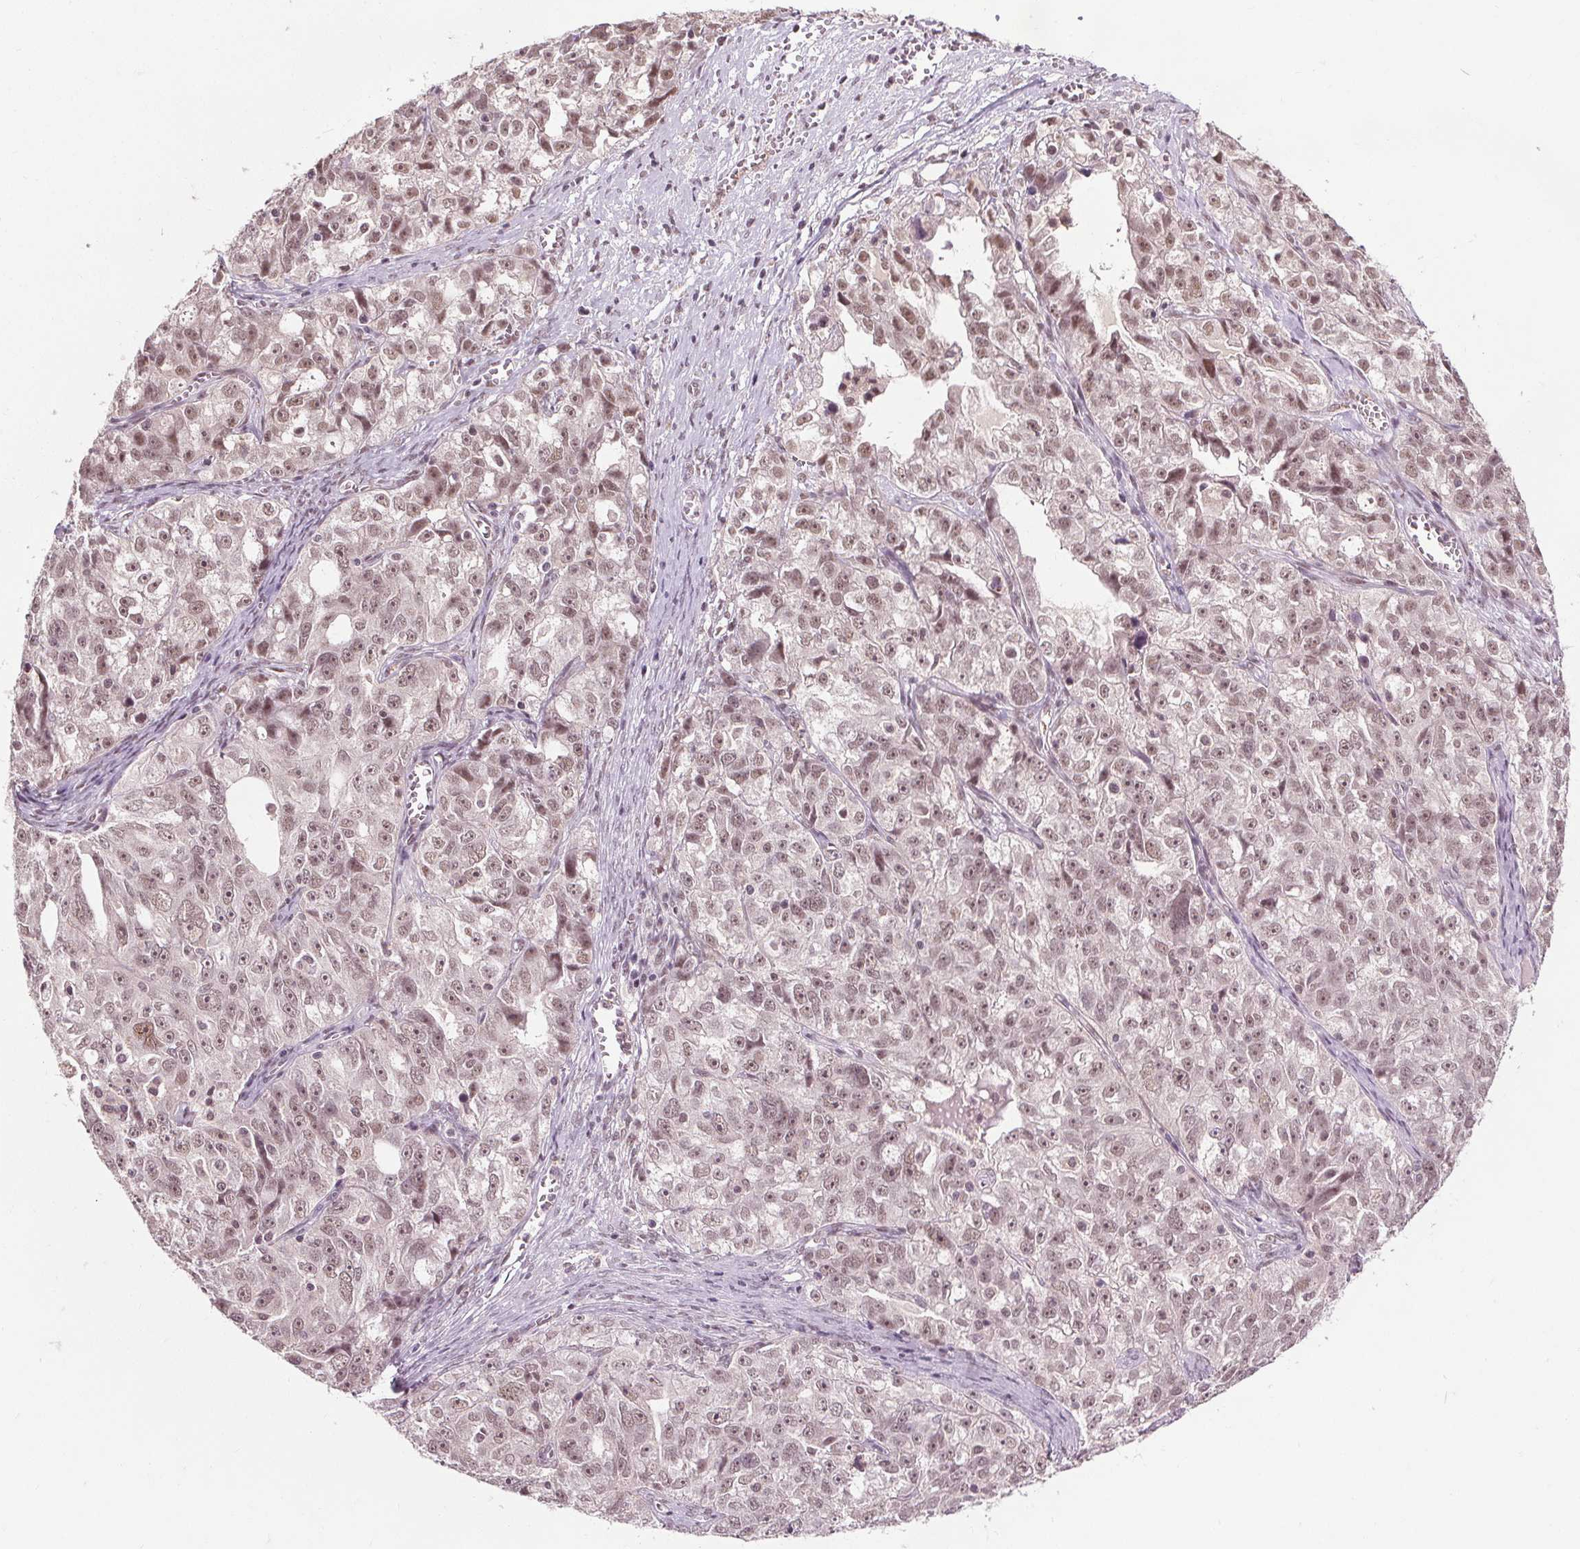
{"staining": {"intensity": "moderate", "quantity": ">75%", "location": "nuclear"}, "tissue": "ovarian cancer", "cell_type": "Tumor cells", "image_type": "cancer", "snomed": [{"axis": "morphology", "description": "Cystadenocarcinoma, serous, NOS"}, {"axis": "topography", "description": "Ovary"}], "caption": "Brown immunohistochemical staining in human ovarian serous cystadenocarcinoma exhibits moderate nuclear positivity in approximately >75% of tumor cells. Immunohistochemistry (ihc) stains the protein of interest in brown and the nuclei are stained blue.", "gene": "MED6", "patient": {"sex": "female", "age": 51}}